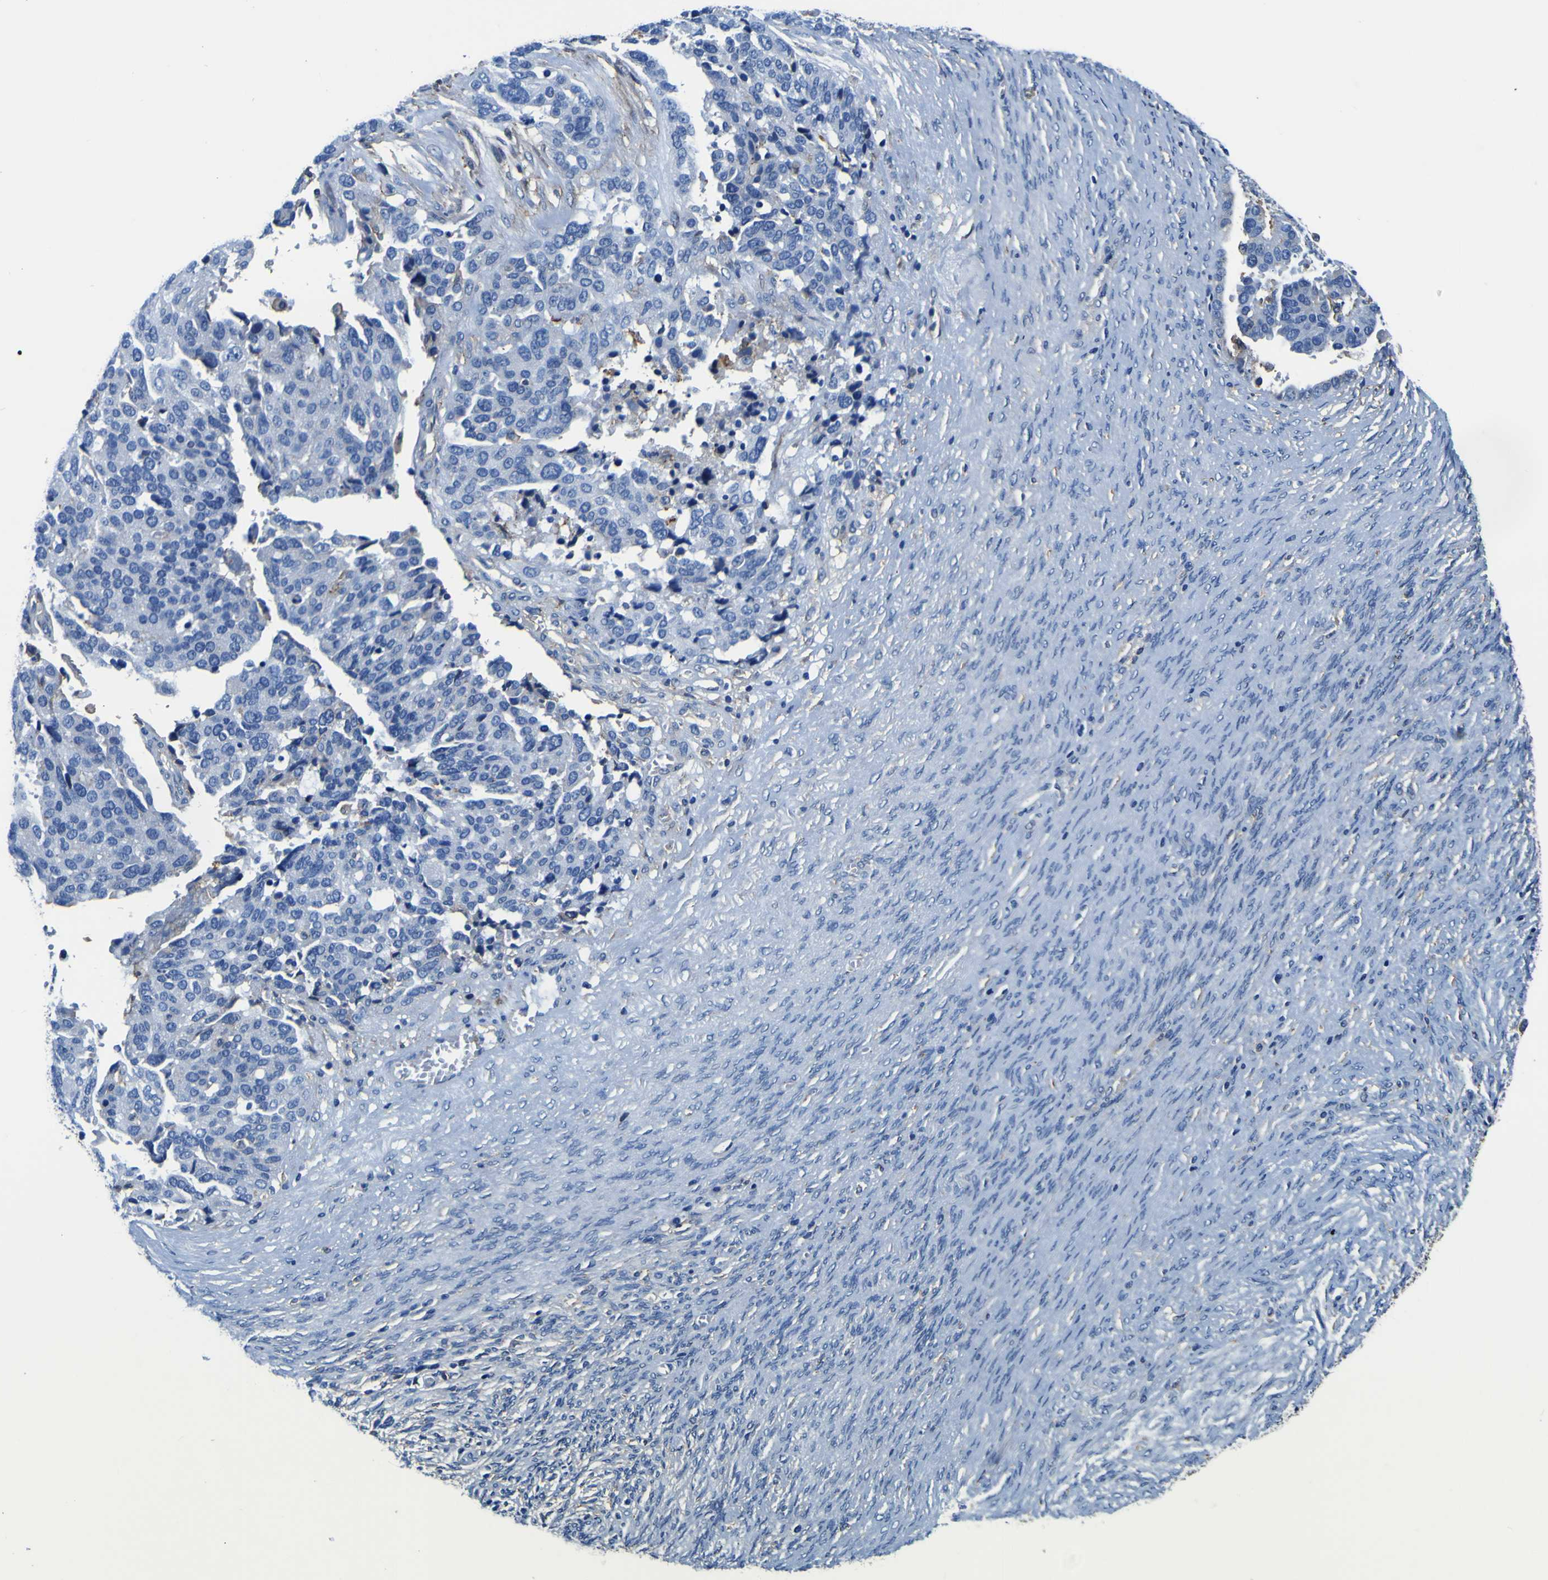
{"staining": {"intensity": "negative", "quantity": "none", "location": "none"}, "tissue": "ovarian cancer", "cell_type": "Tumor cells", "image_type": "cancer", "snomed": [{"axis": "morphology", "description": "Cystadenocarcinoma, serous, NOS"}, {"axis": "topography", "description": "Ovary"}], "caption": "An IHC micrograph of ovarian serous cystadenocarcinoma is shown. There is no staining in tumor cells of ovarian serous cystadenocarcinoma.", "gene": "PXDN", "patient": {"sex": "female", "age": 44}}